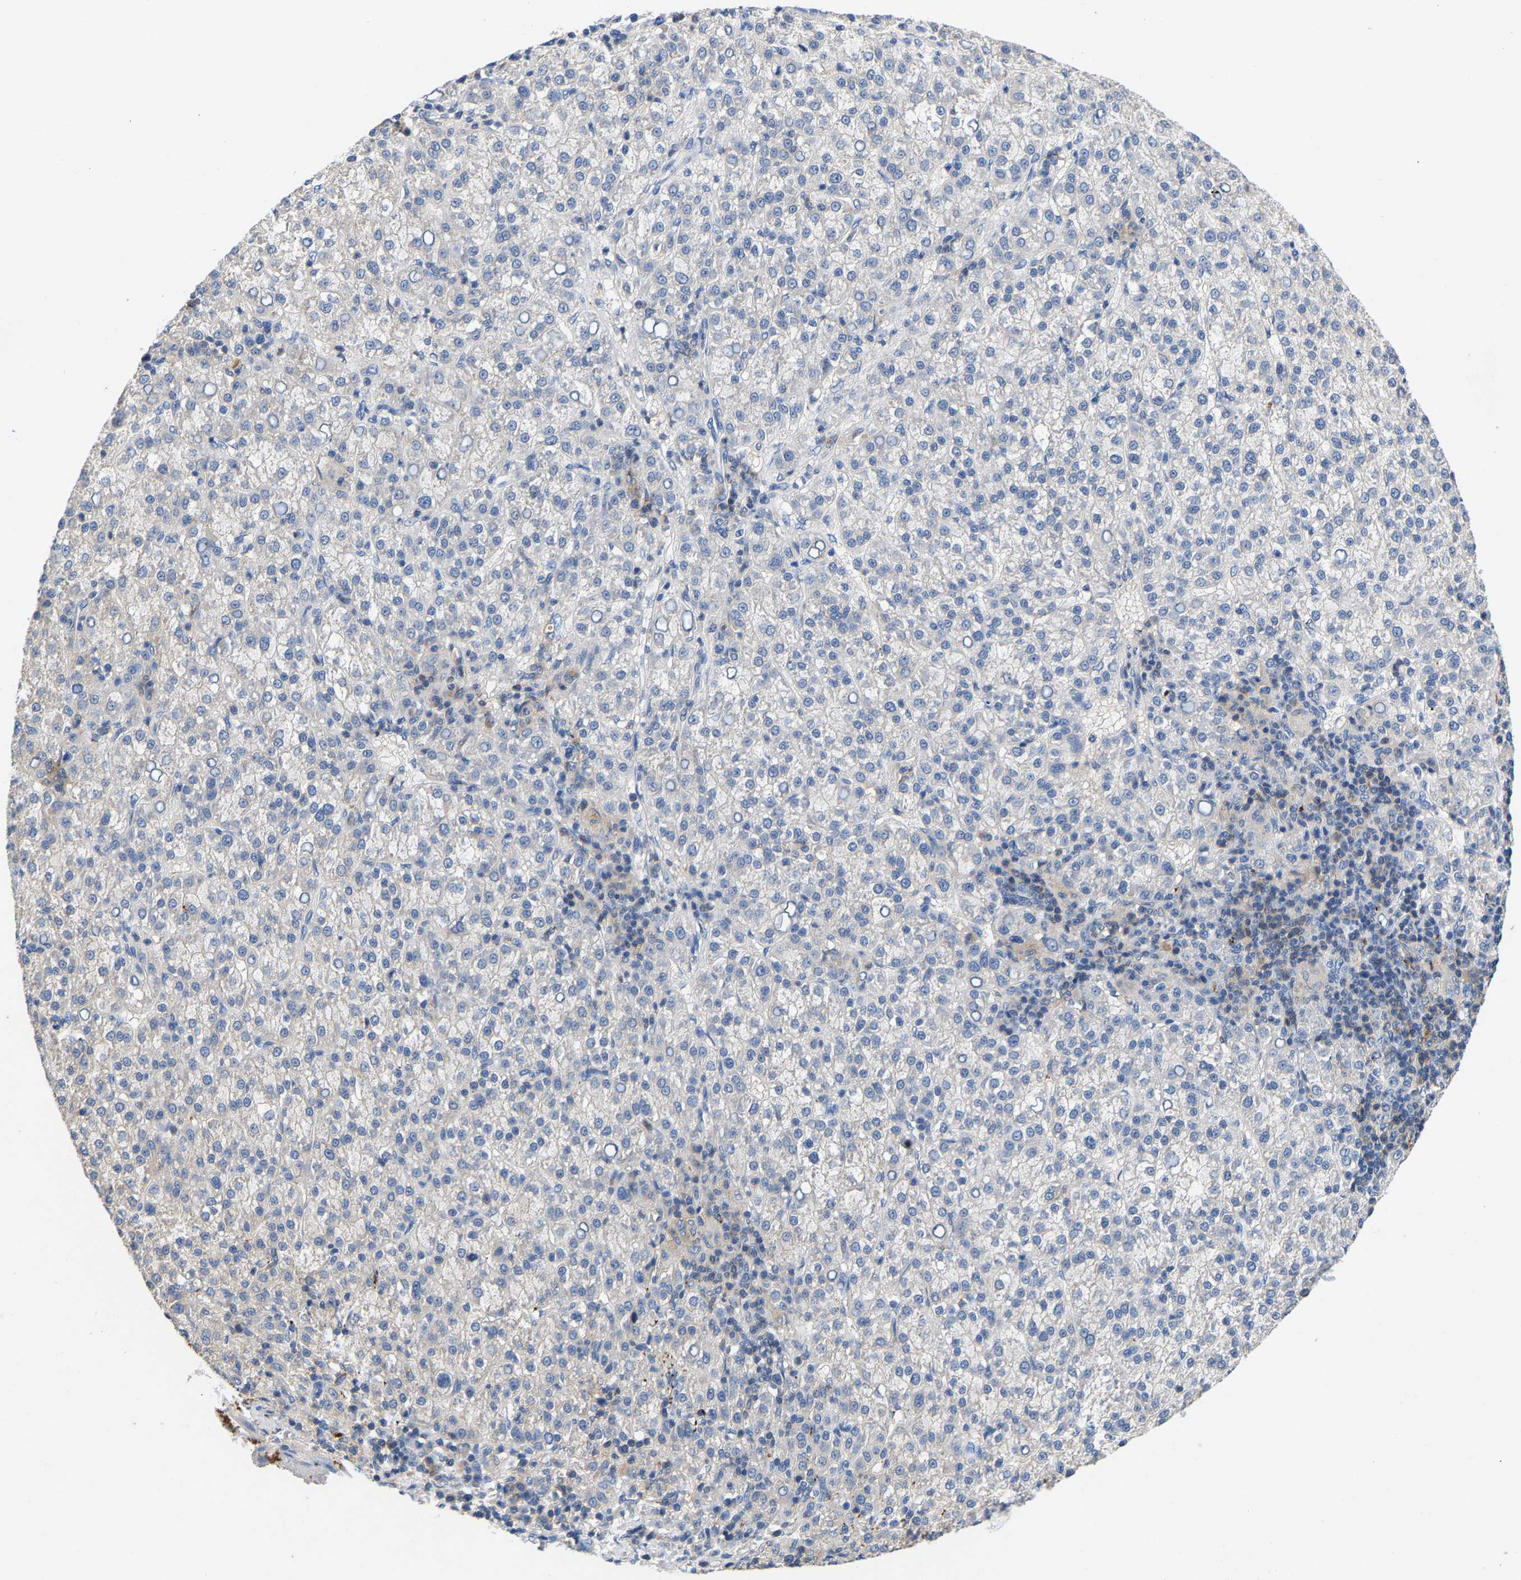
{"staining": {"intensity": "negative", "quantity": "none", "location": "none"}, "tissue": "liver cancer", "cell_type": "Tumor cells", "image_type": "cancer", "snomed": [{"axis": "morphology", "description": "Carcinoma, Hepatocellular, NOS"}, {"axis": "topography", "description": "Liver"}], "caption": "IHC histopathology image of human liver cancer (hepatocellular carcinoma) stained for a protein (brown), which displays no expression in tumor cells.", "gene": "CCDC171", "patient": {"sex": "female", "age": 58}}